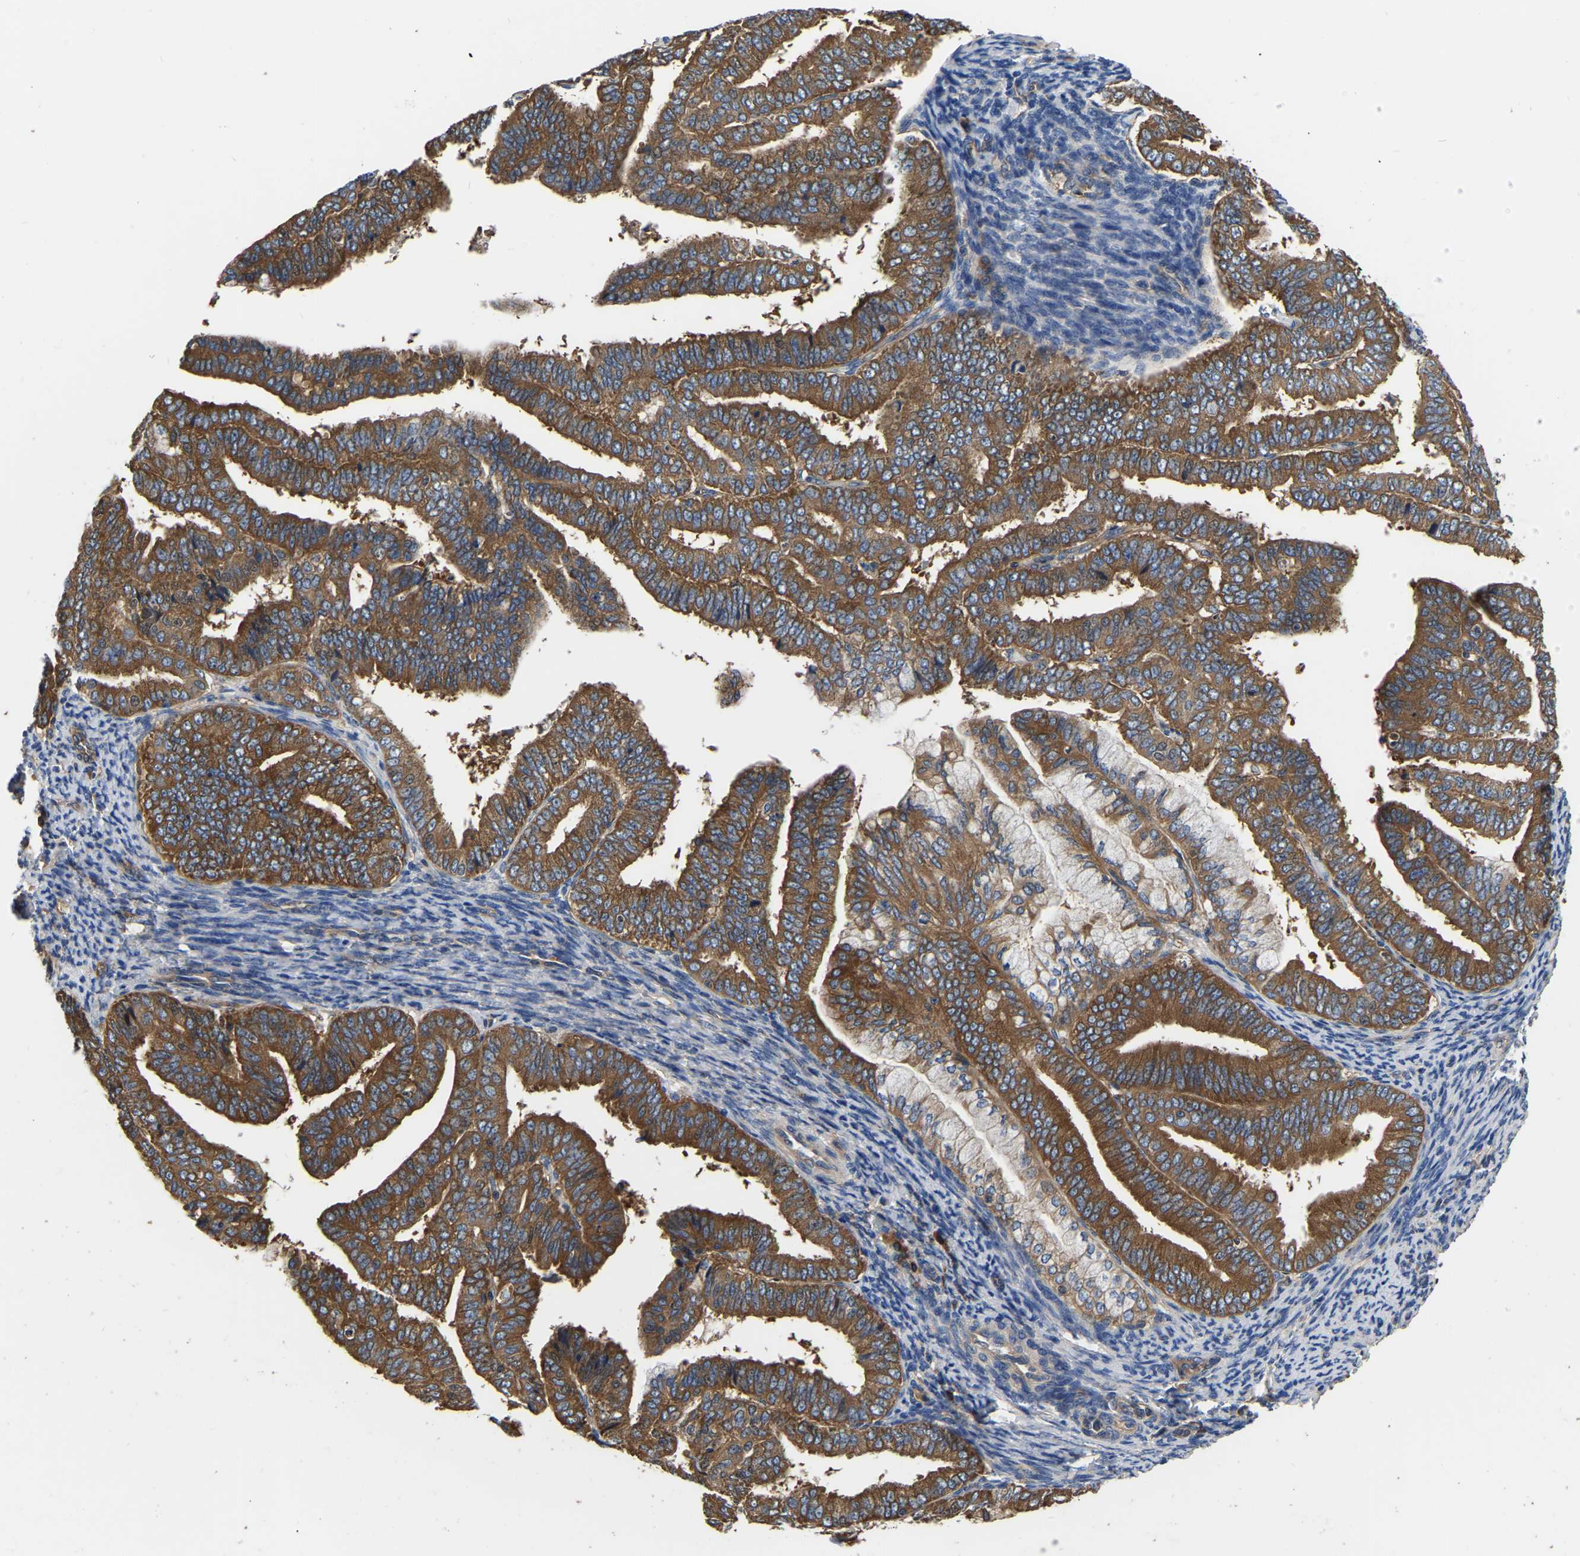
{"staining": {"intensity": "strong", "quantity": ">75%", "location": "cytoplasmic/membranous"}, "tissue": "endometrial cancer", "cell_type": "Tumor cells", "image_type": "cancer", "snomed": [{"axis": "morphology", "description": "Adenocarcinoma, NOS"}, {"axis": "topography", "description": "Endometrium"}], "caption": "There is high levels of strong cytoplasmic/membranous positivity in tumor cells of endometrial cancer, as demonstrated by immunohistochemical staining (brown color).", "gene": "GARS1", "patient": {"sex": "female", "age": 63}}